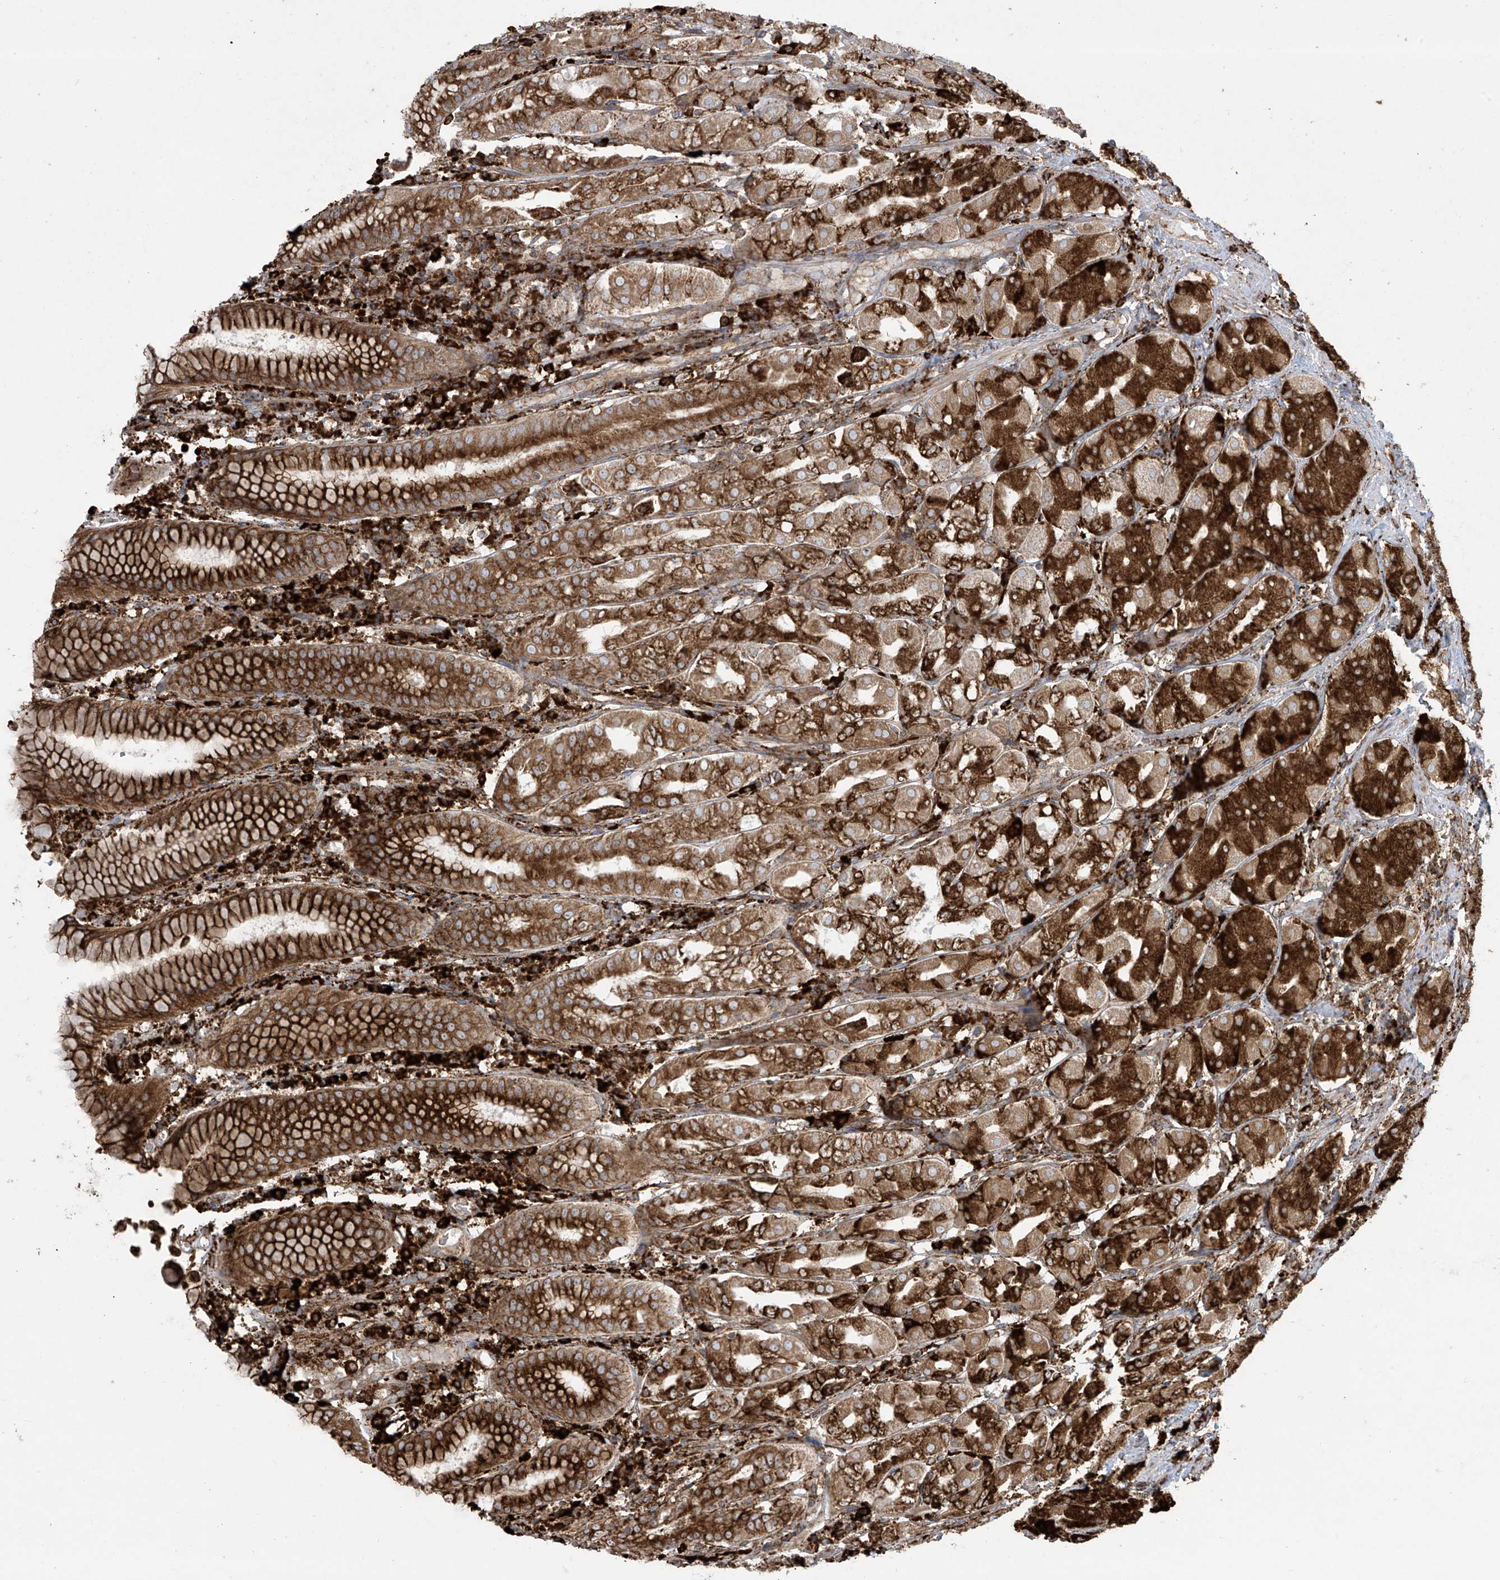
{"staining": {"intensity": "strong", "quantity": ">75%", "location": "cytoplasmic/membranous"}, "tissue": "stomach", "cell_type": "Glandular cells", "image_type": "normal", "snomed": [{"axis": "morphology", "description": "Normal tissue, NOS"}, {"axis": "topography", "description": "Stomach"}, {"axis": "topography", "description": "Stomach, lower"}], "caption": "Protein staining of benign stomach displays strong cytoplasmic/membranous expression in approximately >75% of glandular cells.", "gene": "MX1", "patient": {"sex": "female", "age": 56}}